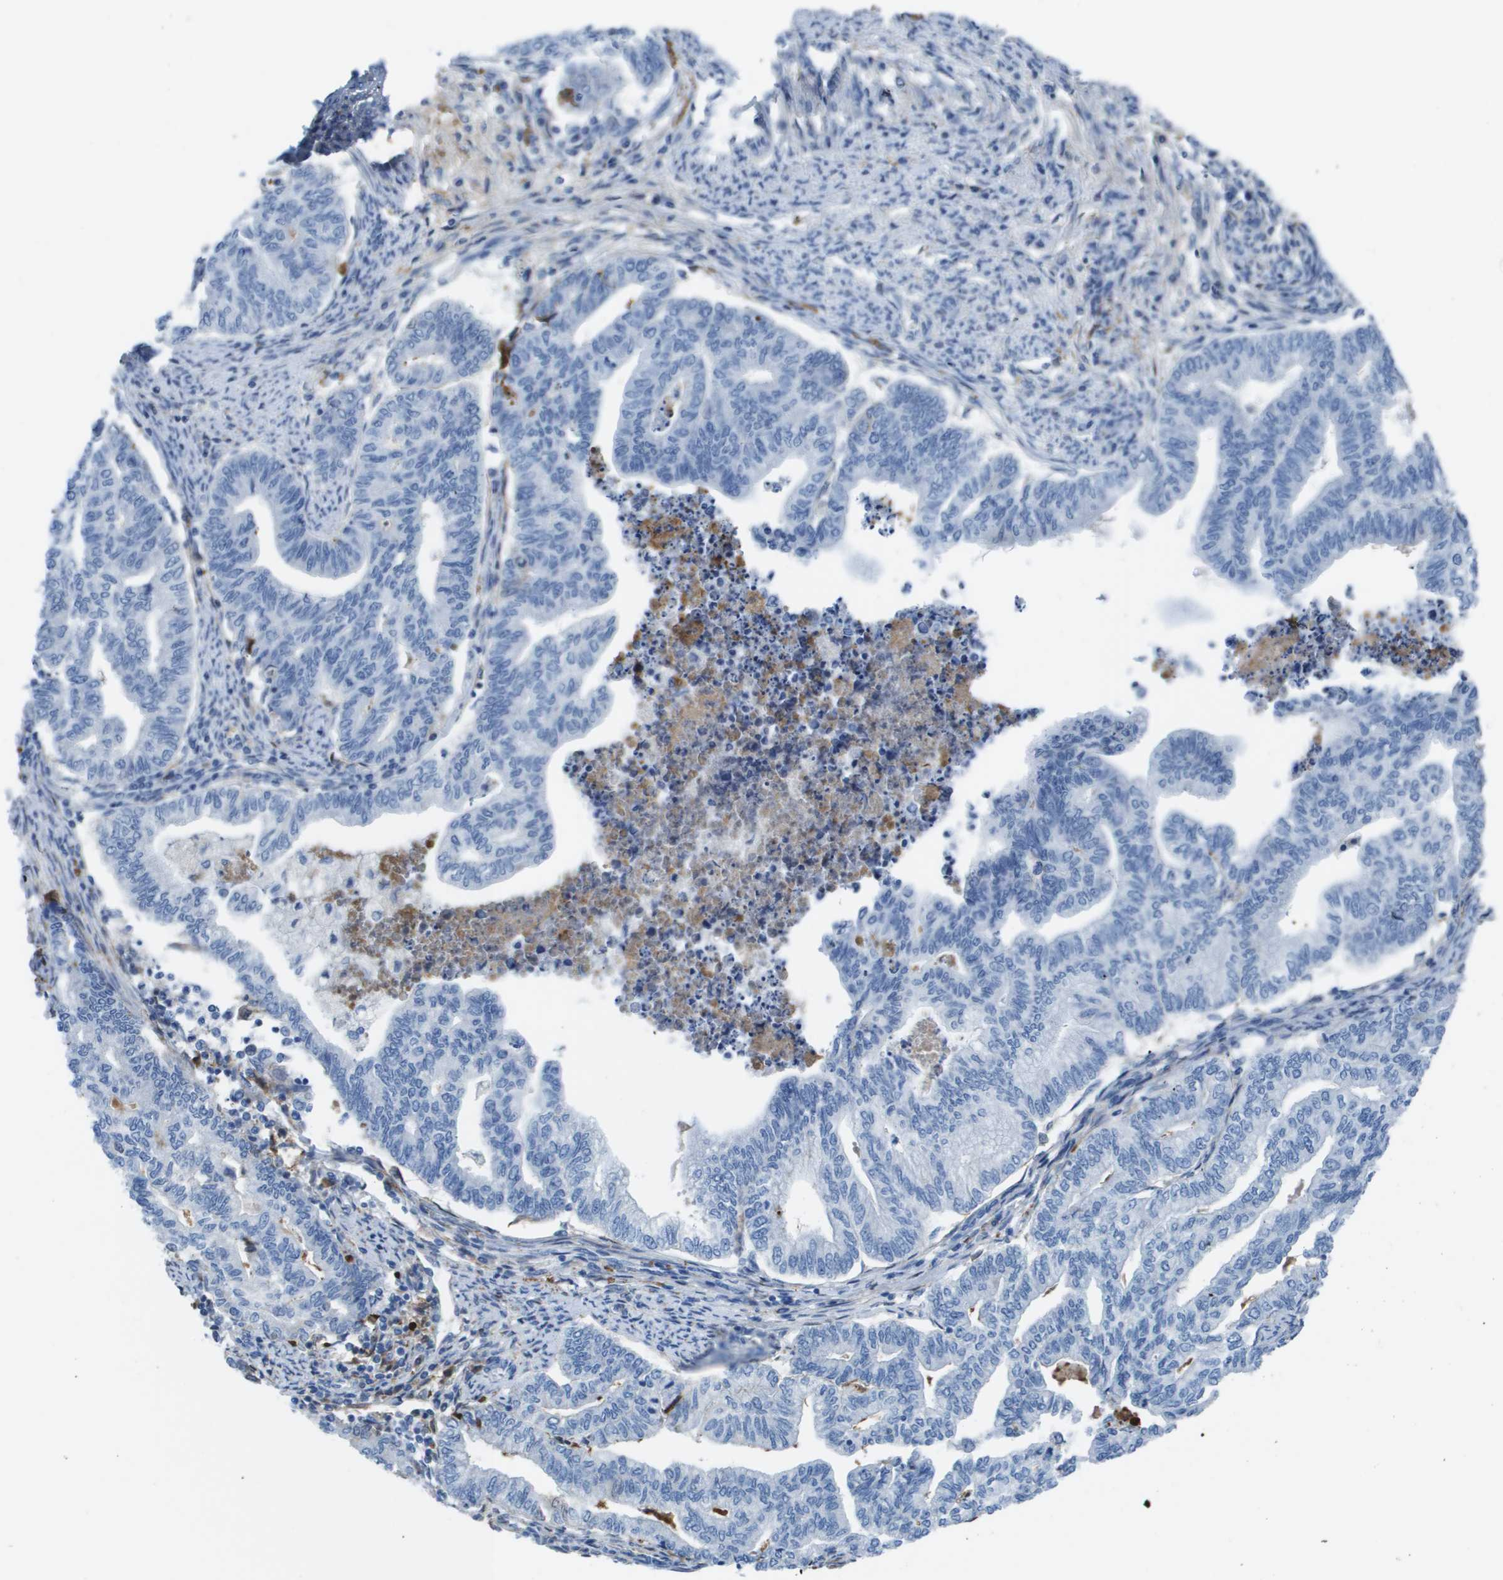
{"staining": {"intensity": "negative", "quantity": "none", "location": "none"}, "tissue": "endometrial cancer", "cell_type": "Tumor cells", "image_type": "cancer", "snomed": [{"axis": "morphology", "description": "Adenocarcinoma, NOS"}, {"axis": "topography", "description": "Endometrium"}], "caption": "Photomicrograph shows no significant protein staining in tumor cells of endometrial cancer. The staining is performed using DAB (3,3'-diaminobenzidine) brown chromogen with nuclei counter-stained in using hematoxylin.", "gene": "VTN", "patient": {"sex": "female", "age": 79}}